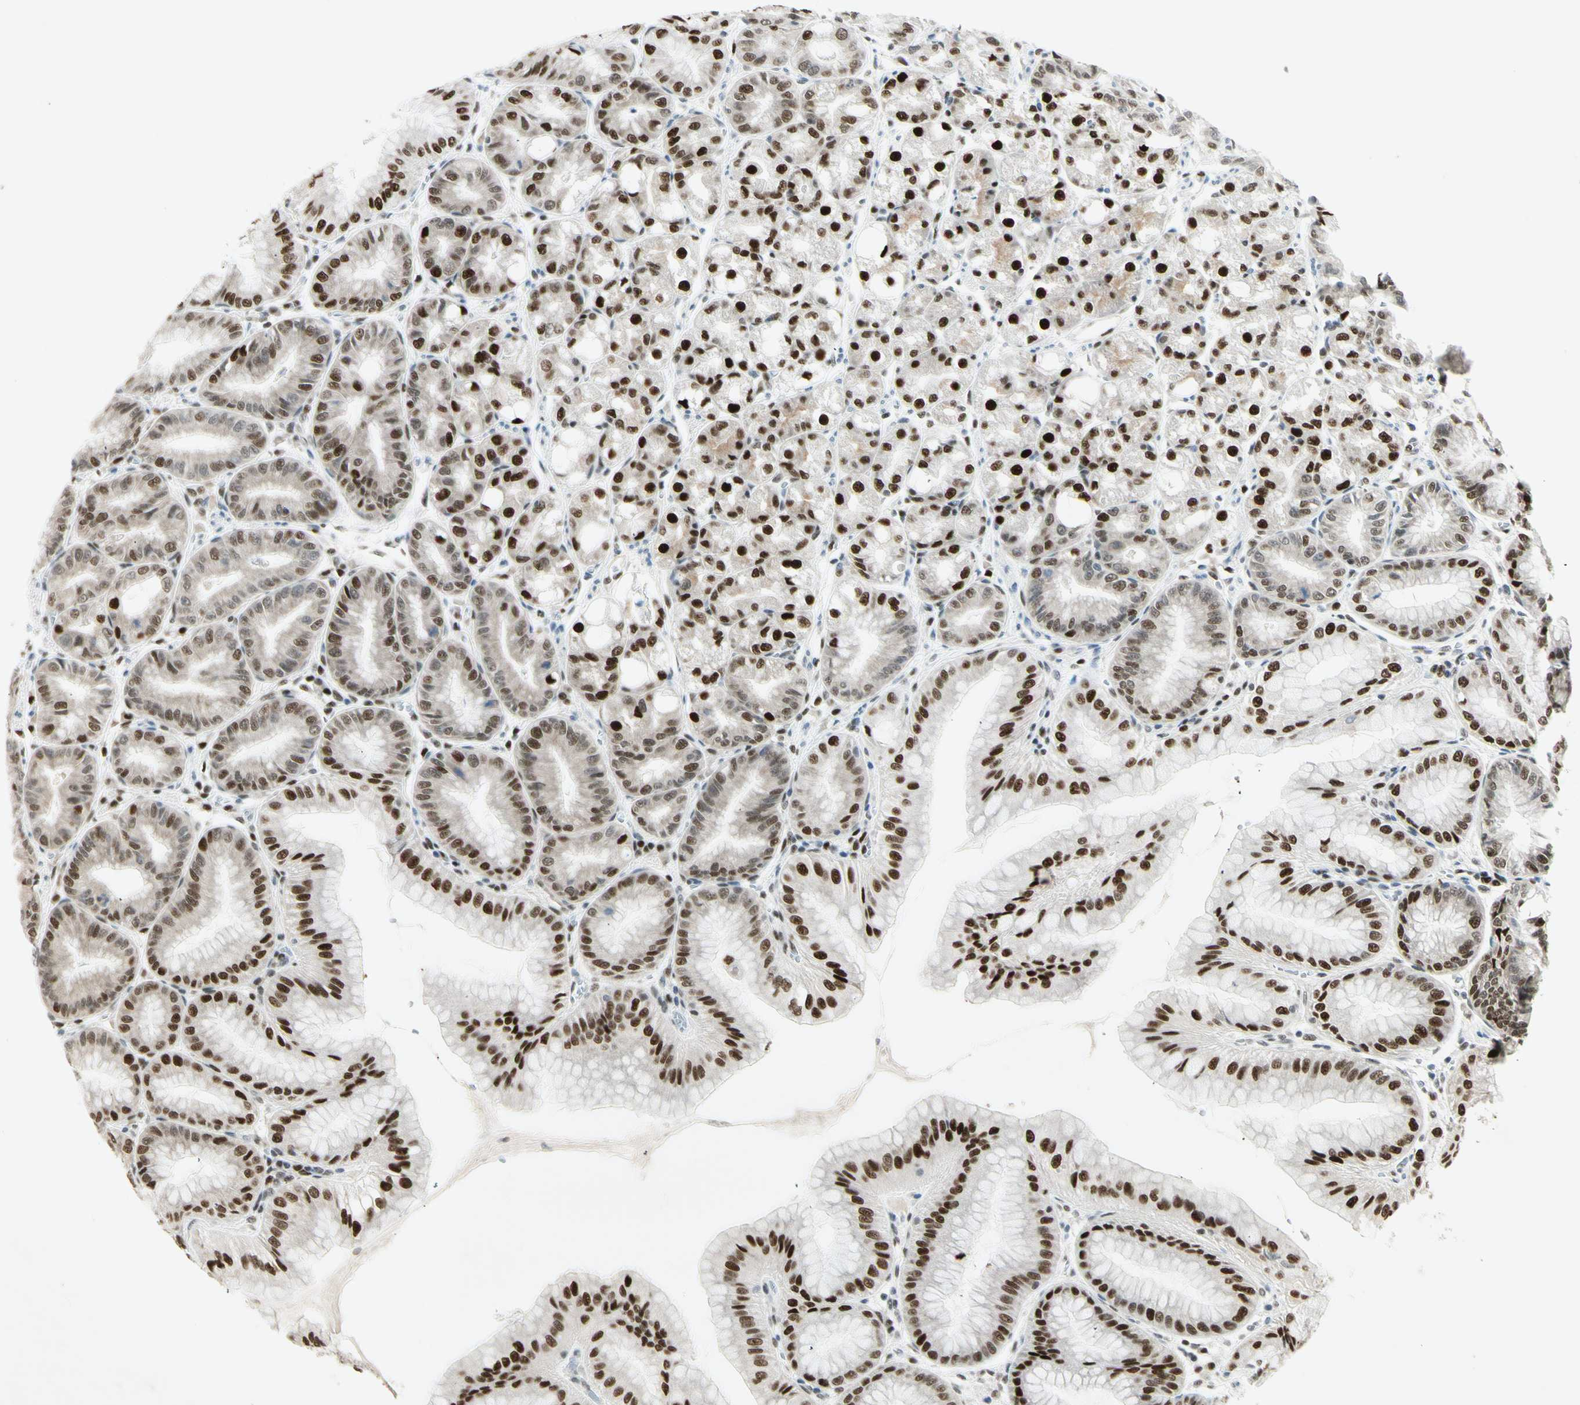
{"staining": {"intensity": "strong", "quantity": "25%-75%", "location": "nuclear"}, "tissue": "stomach", "cell_type": "Glandular cells", "image_type": "normal", "snomed": [{"axis": "morphology", "description": "Normal tissue, NOS"}, {"axis": "topography", "description": "Stomach, lower"}], "caption": "Unremarkable stomach was stained to show a protein in brown. There is high levels of strong nuclear expression in approximately 25%-75% of glandular cells.", "gene": "RNF43", "patient": {"sex": "male", "age": 71}}